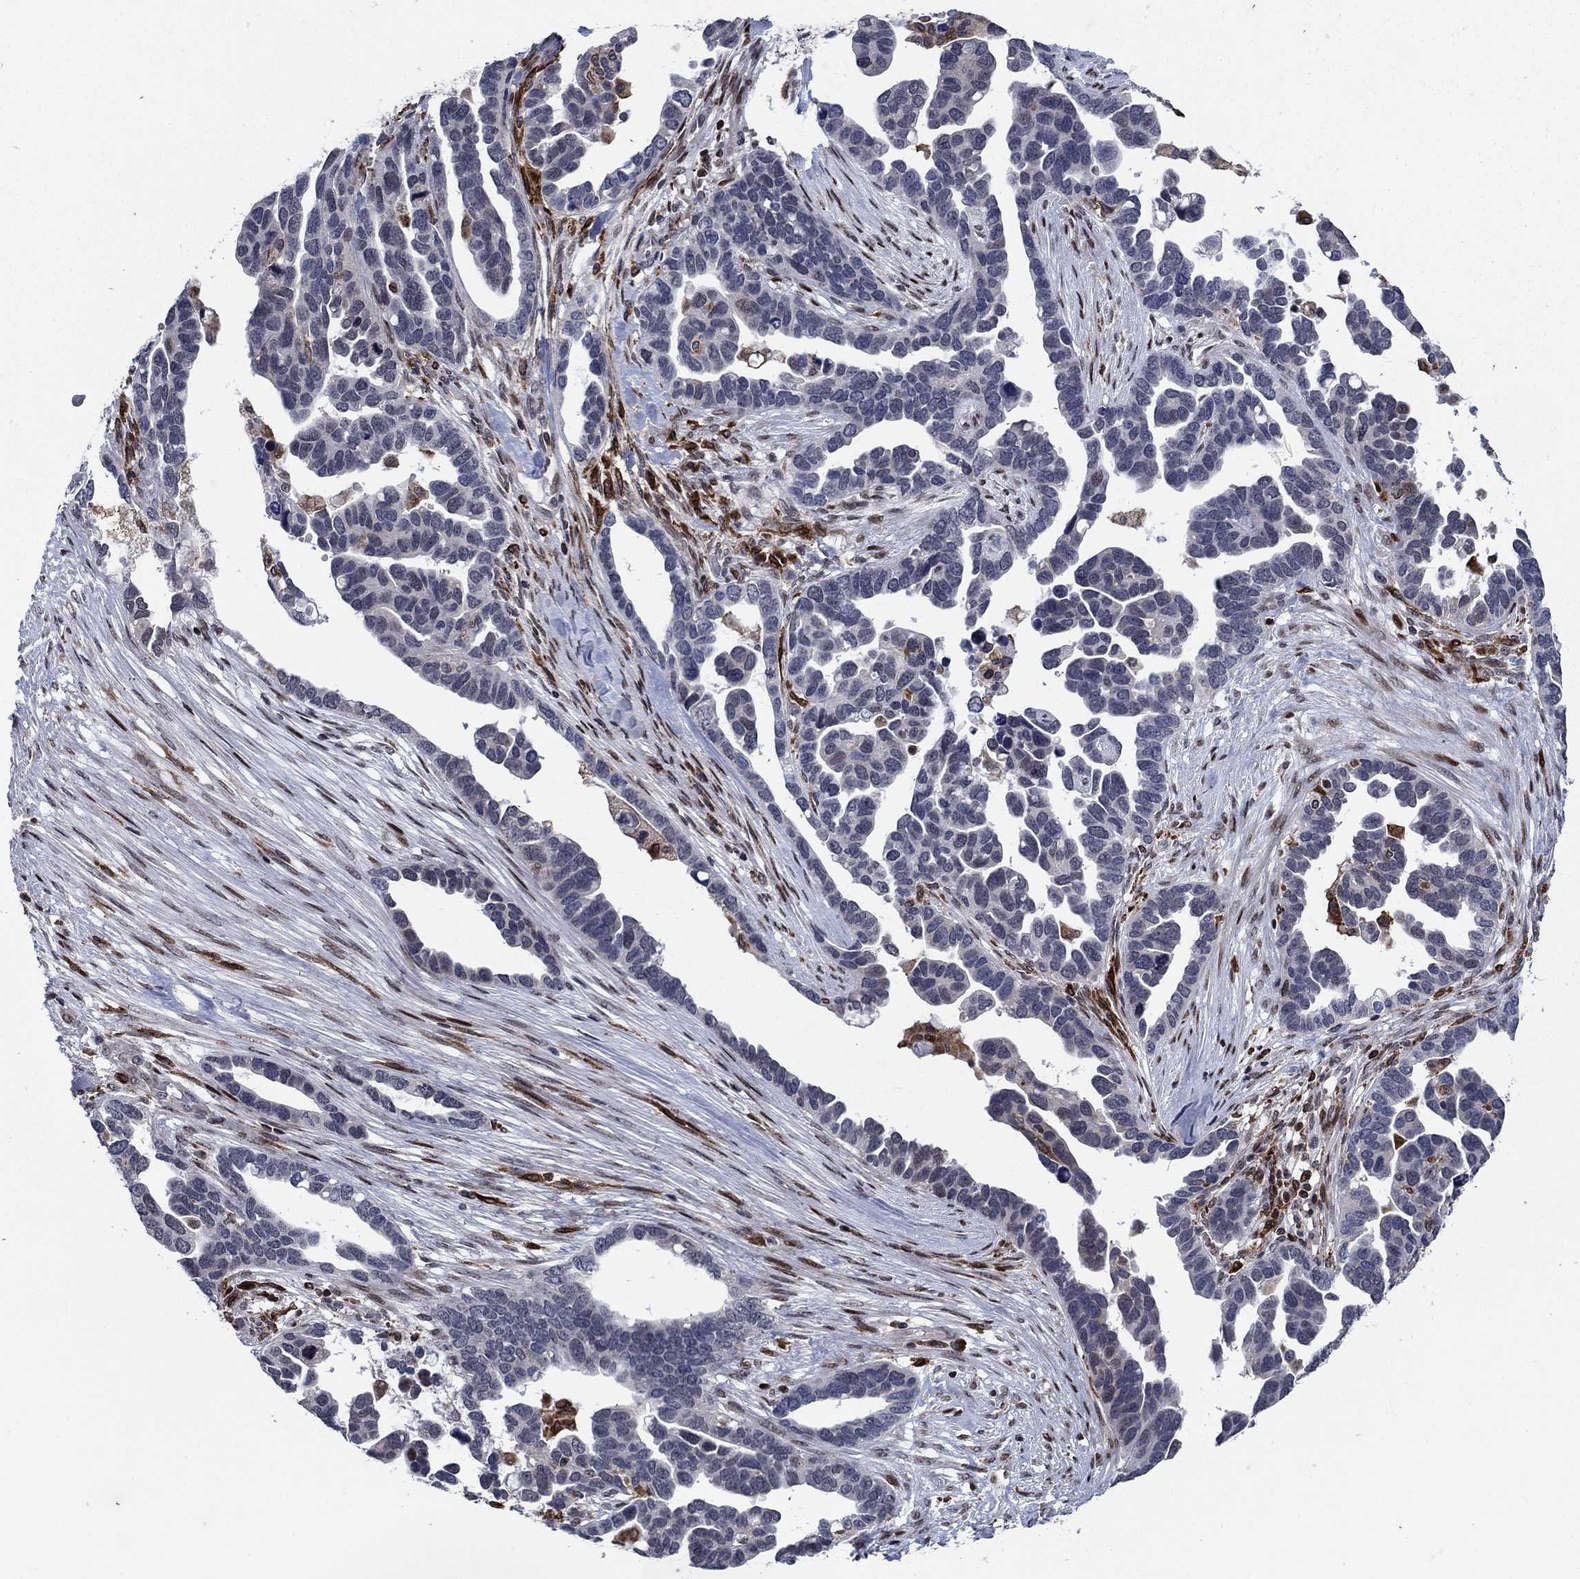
{"staining": {"intensity": "negative", "quantity": "none", "location": "none"}, "tissue": "ovarian cancer", "cell_type": "Tumor cells", "image_type": "cancer", "snomed": [{"axis": "morphology", "description": "Cystadenocarcinoma, serous, NOS"}, {"axis": "topography", "description": "Ovary"}], "caption": "Tumor cells show no significant positivity in ovarian cancer.", "gene": "DHRS7", "patient": {"sex": "female", "age": 54}}